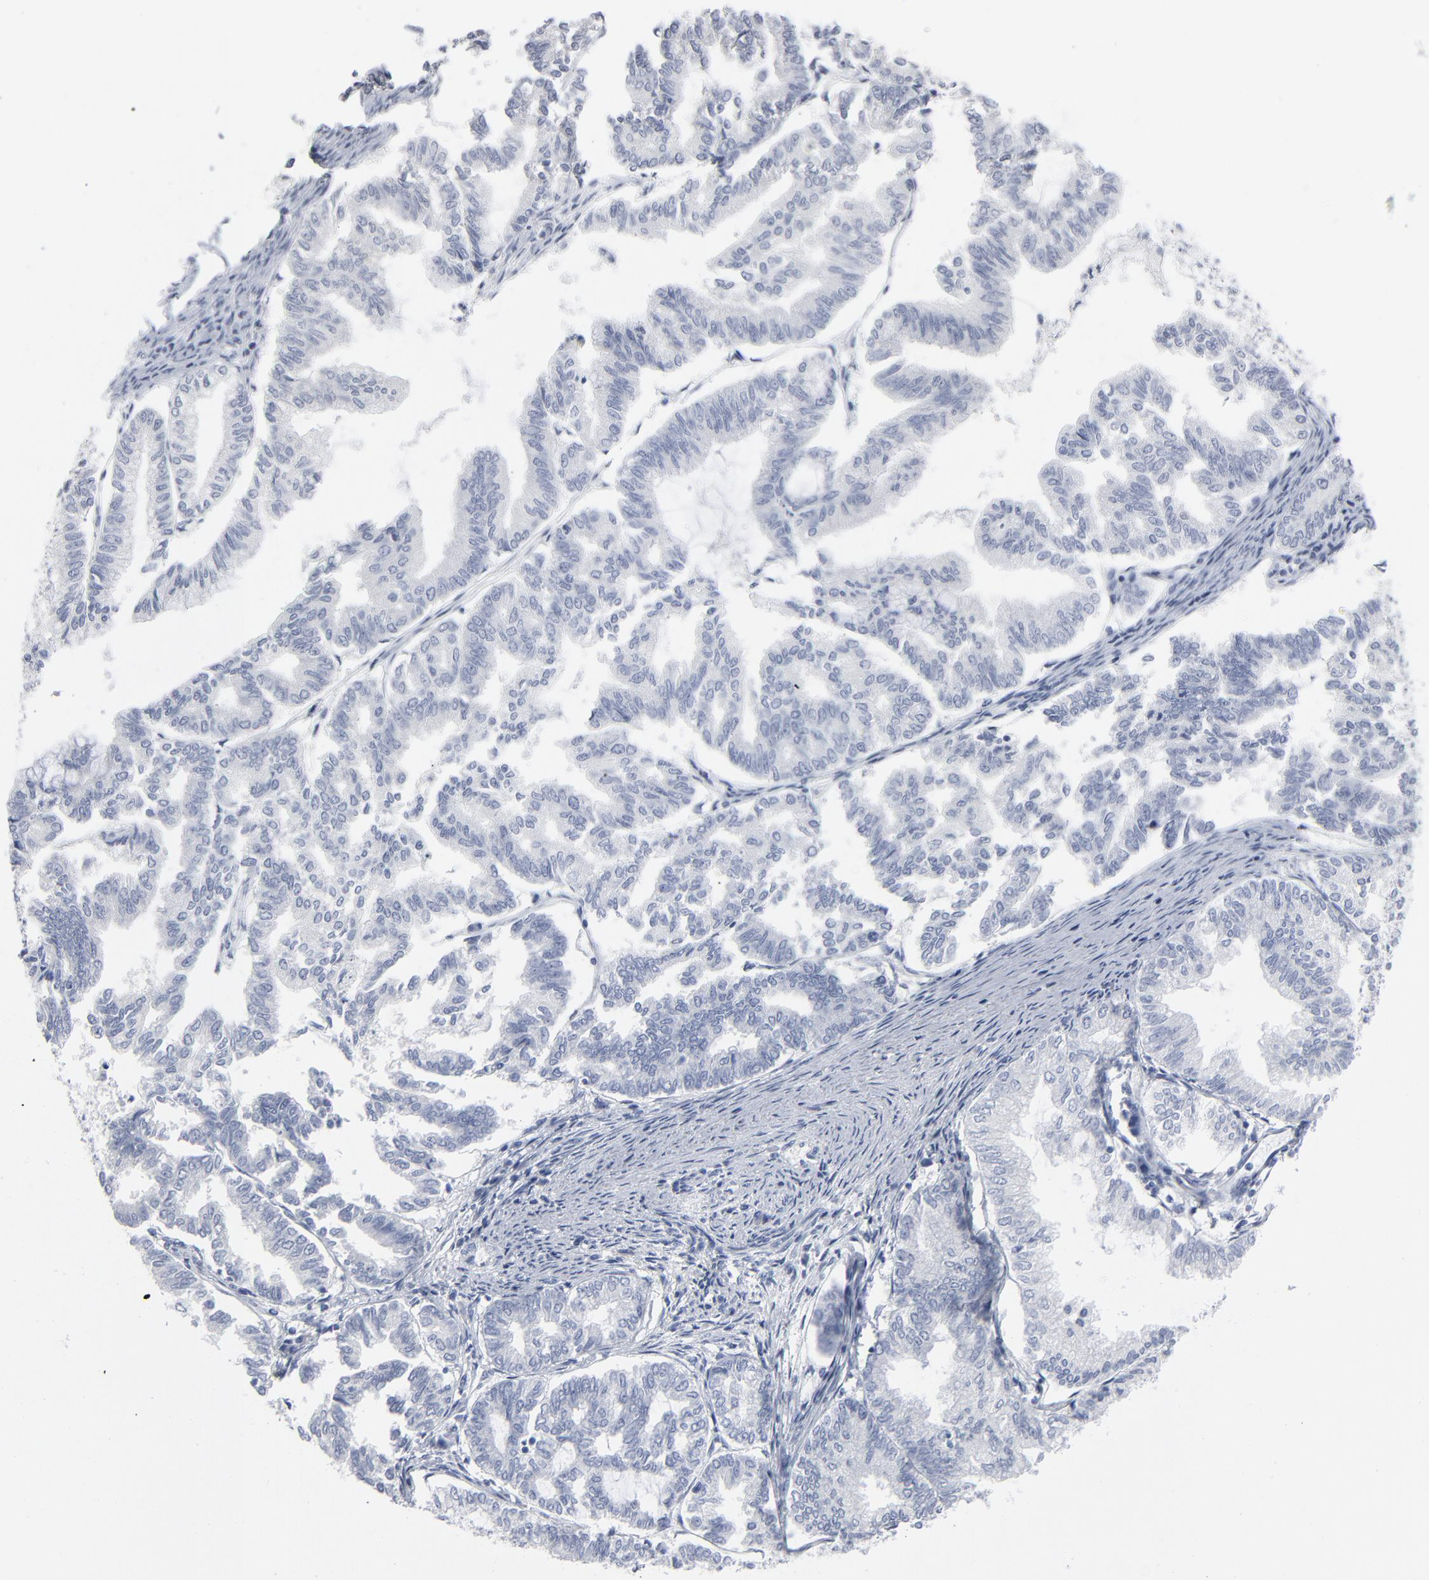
{"staining": {"intensity": "negative", "quantity": "none", "location": "none"}, "tissue": "endometrial cancer", "cell_type": "Tumor cells", "image_type": "cancer", "snomed": [{"axis": "morphology", "description": "Adenocarcinoma, NOS"}, {"axis": "topography", "description": "Endometrium"}], "caption": "Histopathology image shows no significant protein positivity in tumor cells of endometrial cancer (adenocarcinoma).", "gene": "PAGE1", "patient": {"sex": "female", "age": 79}}